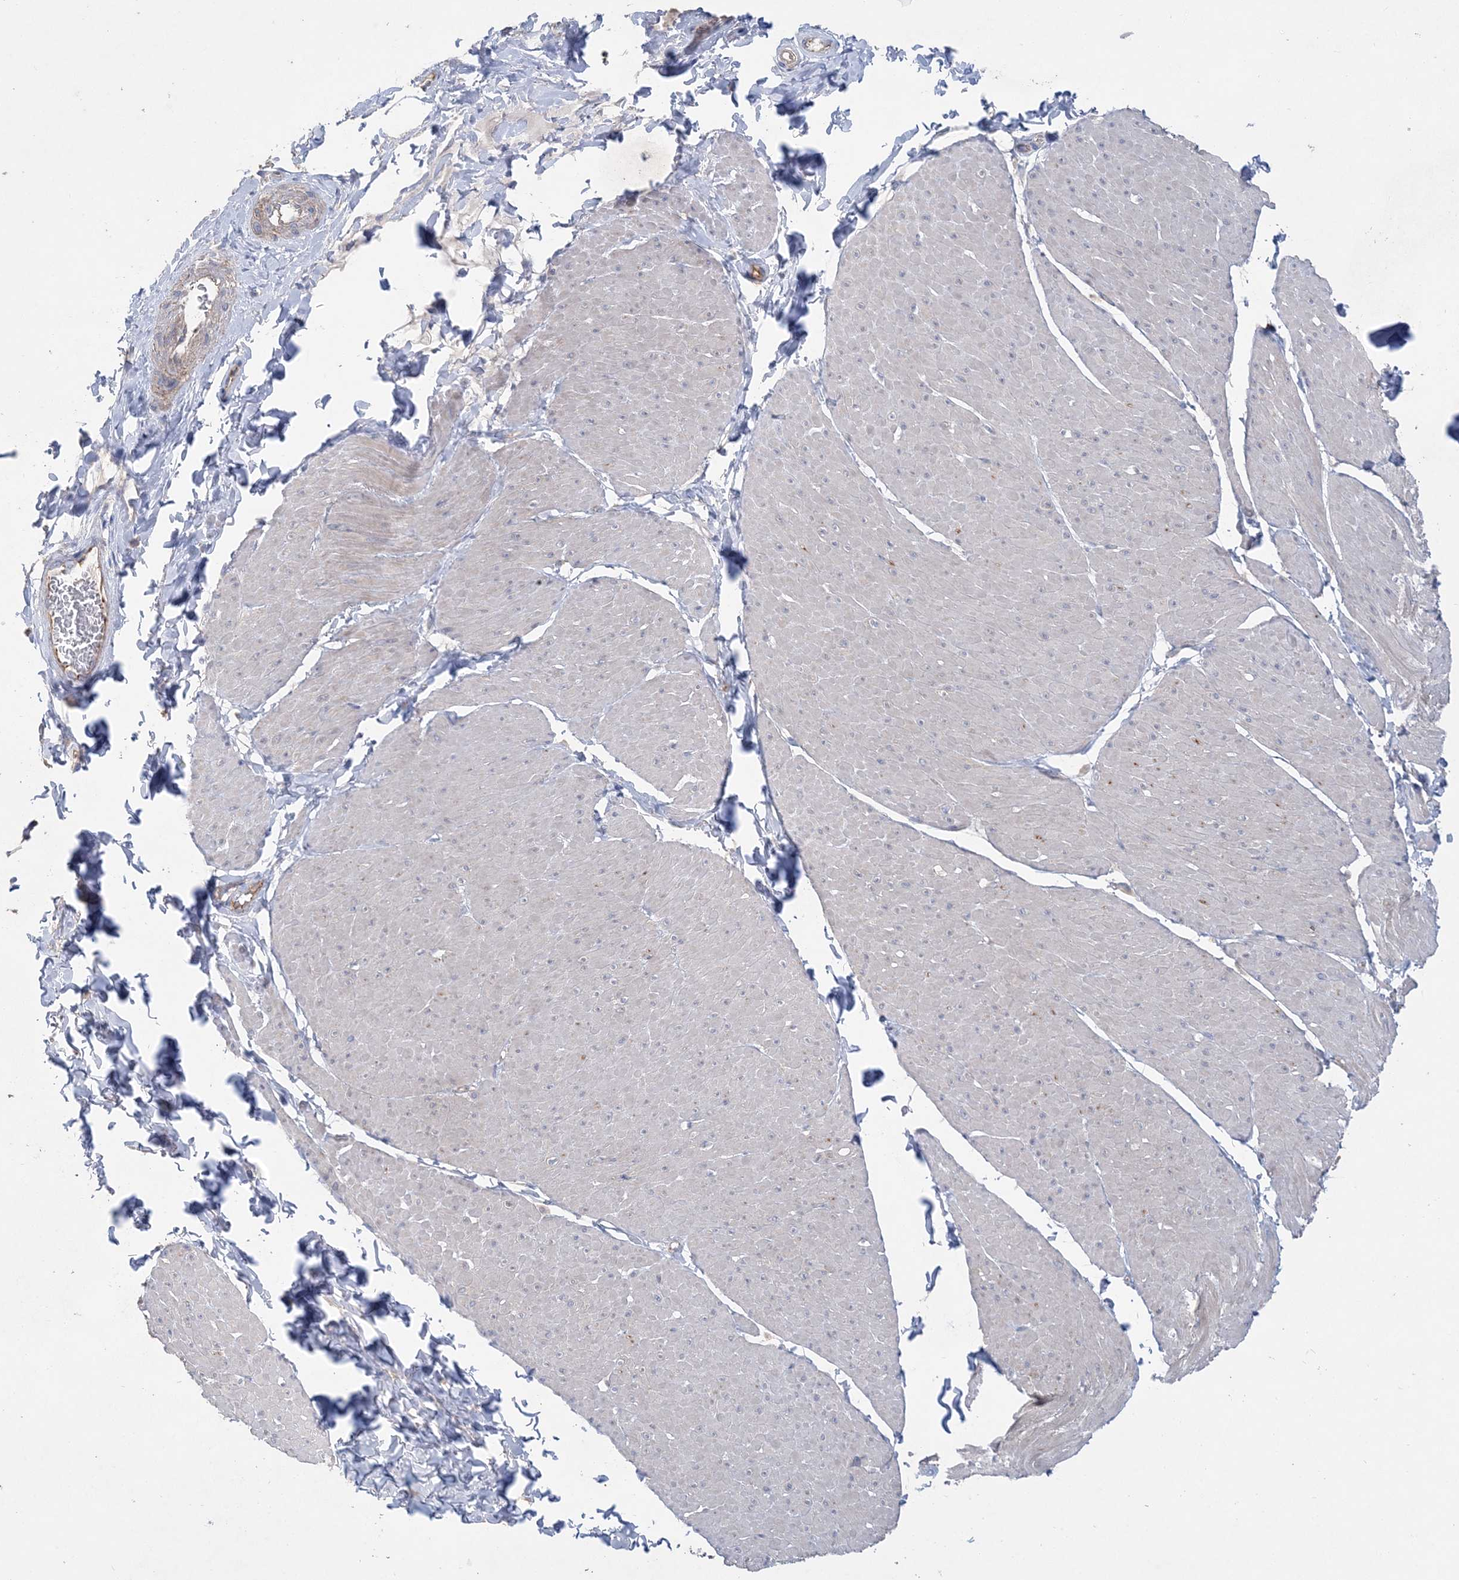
{"staining": {"intensity": "negative", "quantity": "none", "location": "none"}, "tissue": "smooth muscle", "cell_type": "Smooth muscle cells", "image_type": "normal", "snomed": [{"axis": "morphology", "description": "Urothelial carcinoma, High grade"}, {"axis": "topography", "description": "Urinary bladder"}], "caption": "Immunohistochemistry (IHC) image of normal smooth muscle stained for a protein (brown), which exhibits no expression in smooth muscle cells.", "gene": "PIGC", "patient": {"sex": "male", "age": 46}}